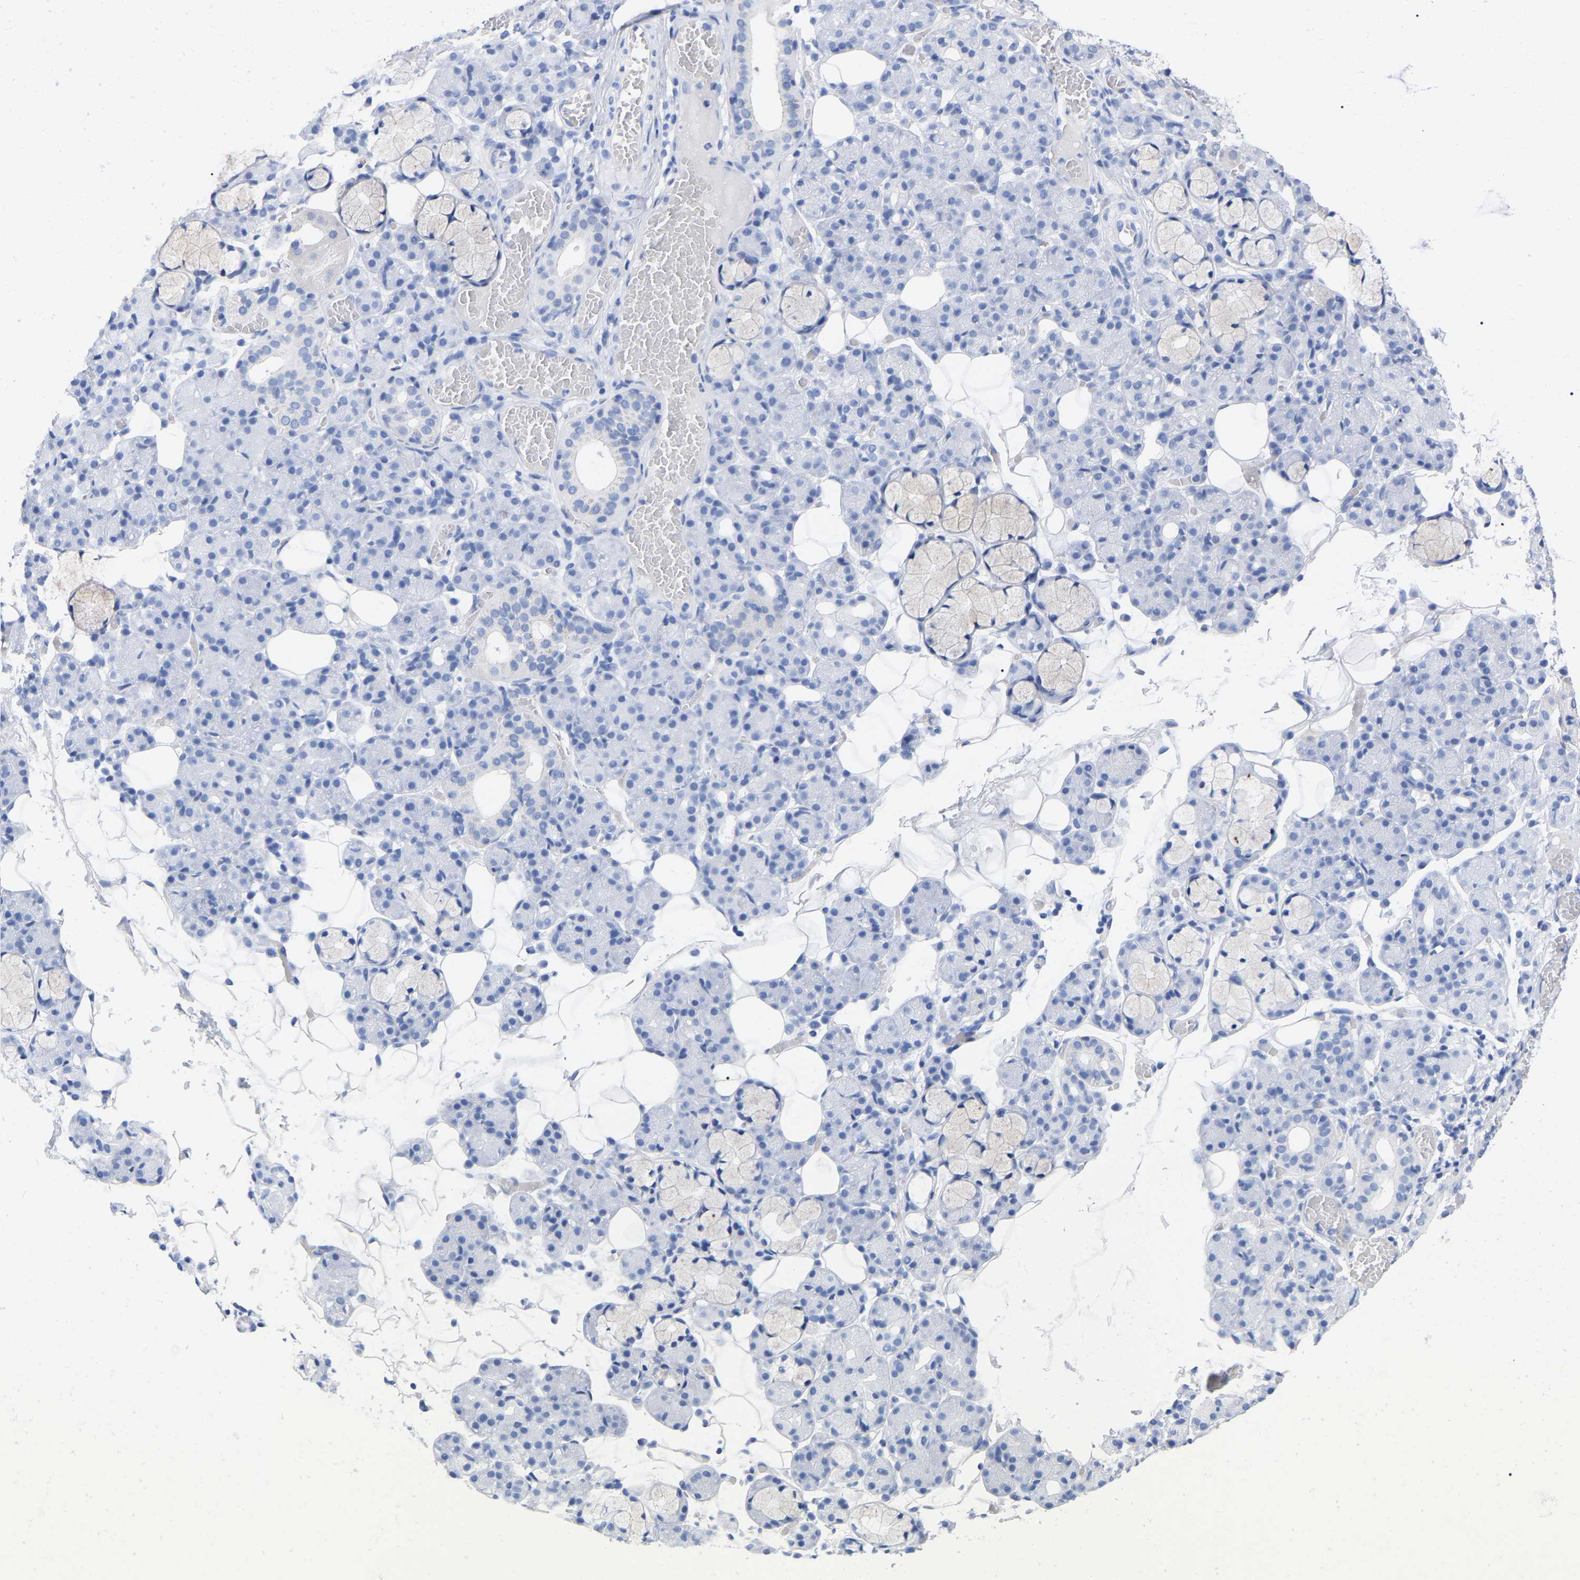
{"staining": {"intensity": "negative", "quantity": "none", "location": "none"}, "tissue": "salivary gland", "cell_type": "Glandular cells", "image_type": "normal", "snomed": [{"axis": "morphology", "description": "Normal tissue, NOS"}, {"axis": "topography", "description": "Salivary gland"}], "caption": "Immunohistochemistry (IHC) micrograph of normal human salivary gland stained for a protein (brown), which shows no expression in glandular cells.", "gene": "HAPLN1", "patient": {"sex": "male", "age": 63}}